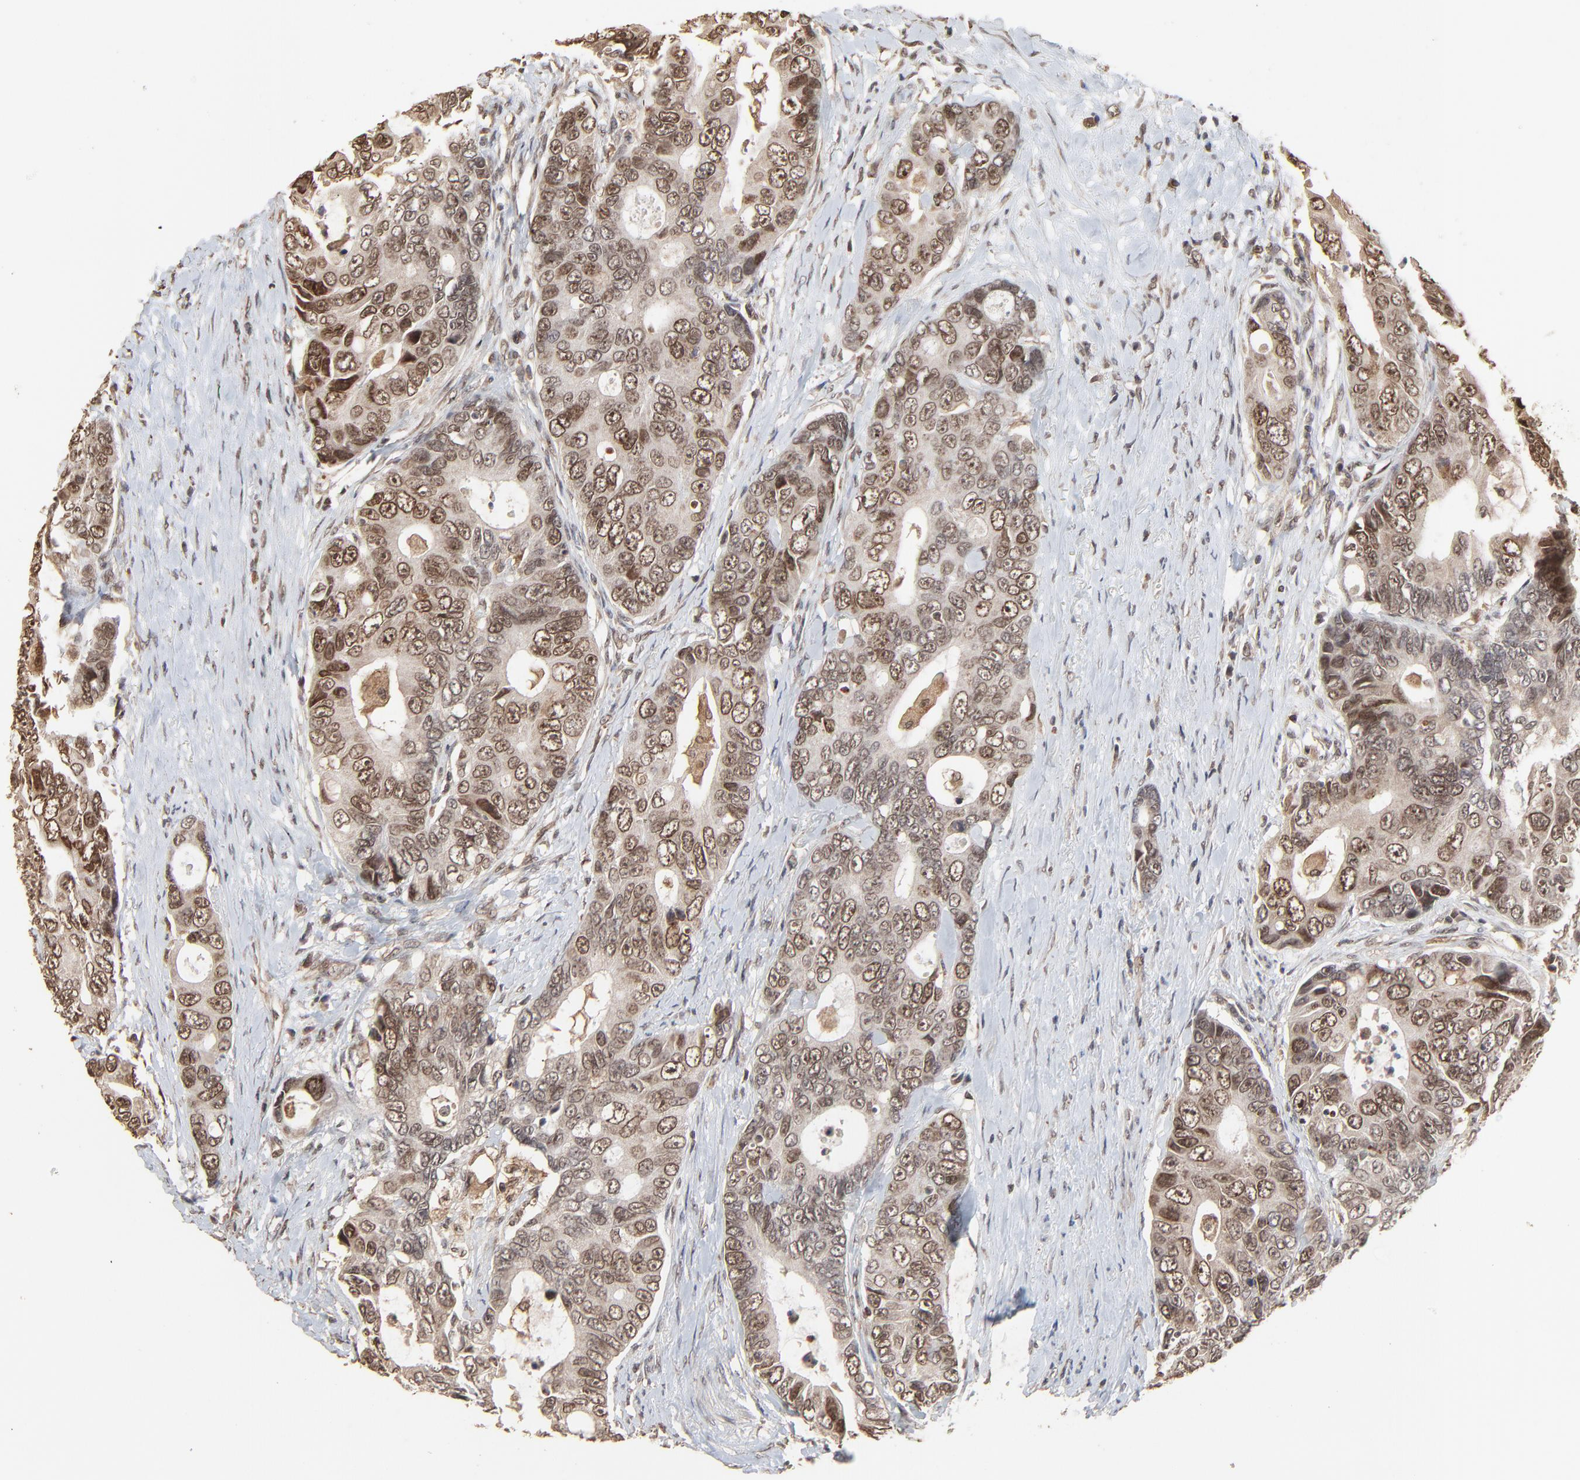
{"staining": {"intensity": "moderate", "quantity": ">75%", "location": "cytoplasmic/membranous,nuclear"}, "tissue": "colorectal cancer", "cell_type": "Tumor cells", "image_type": "cancer", "snomed": [{"axis": "morphology", "description": "Adenocarcinoma, NOS"}, {"axis": "topography", "description": "Rectum"}], "caption": "Tumor cells demonstrate medium levels of moderate cytoplasmic/membranous and nuclear expression in approximately >75% of cells in colorectal cancer.", "gene": "FAM227A", "patient": {"sex": "female", "age": 67}}